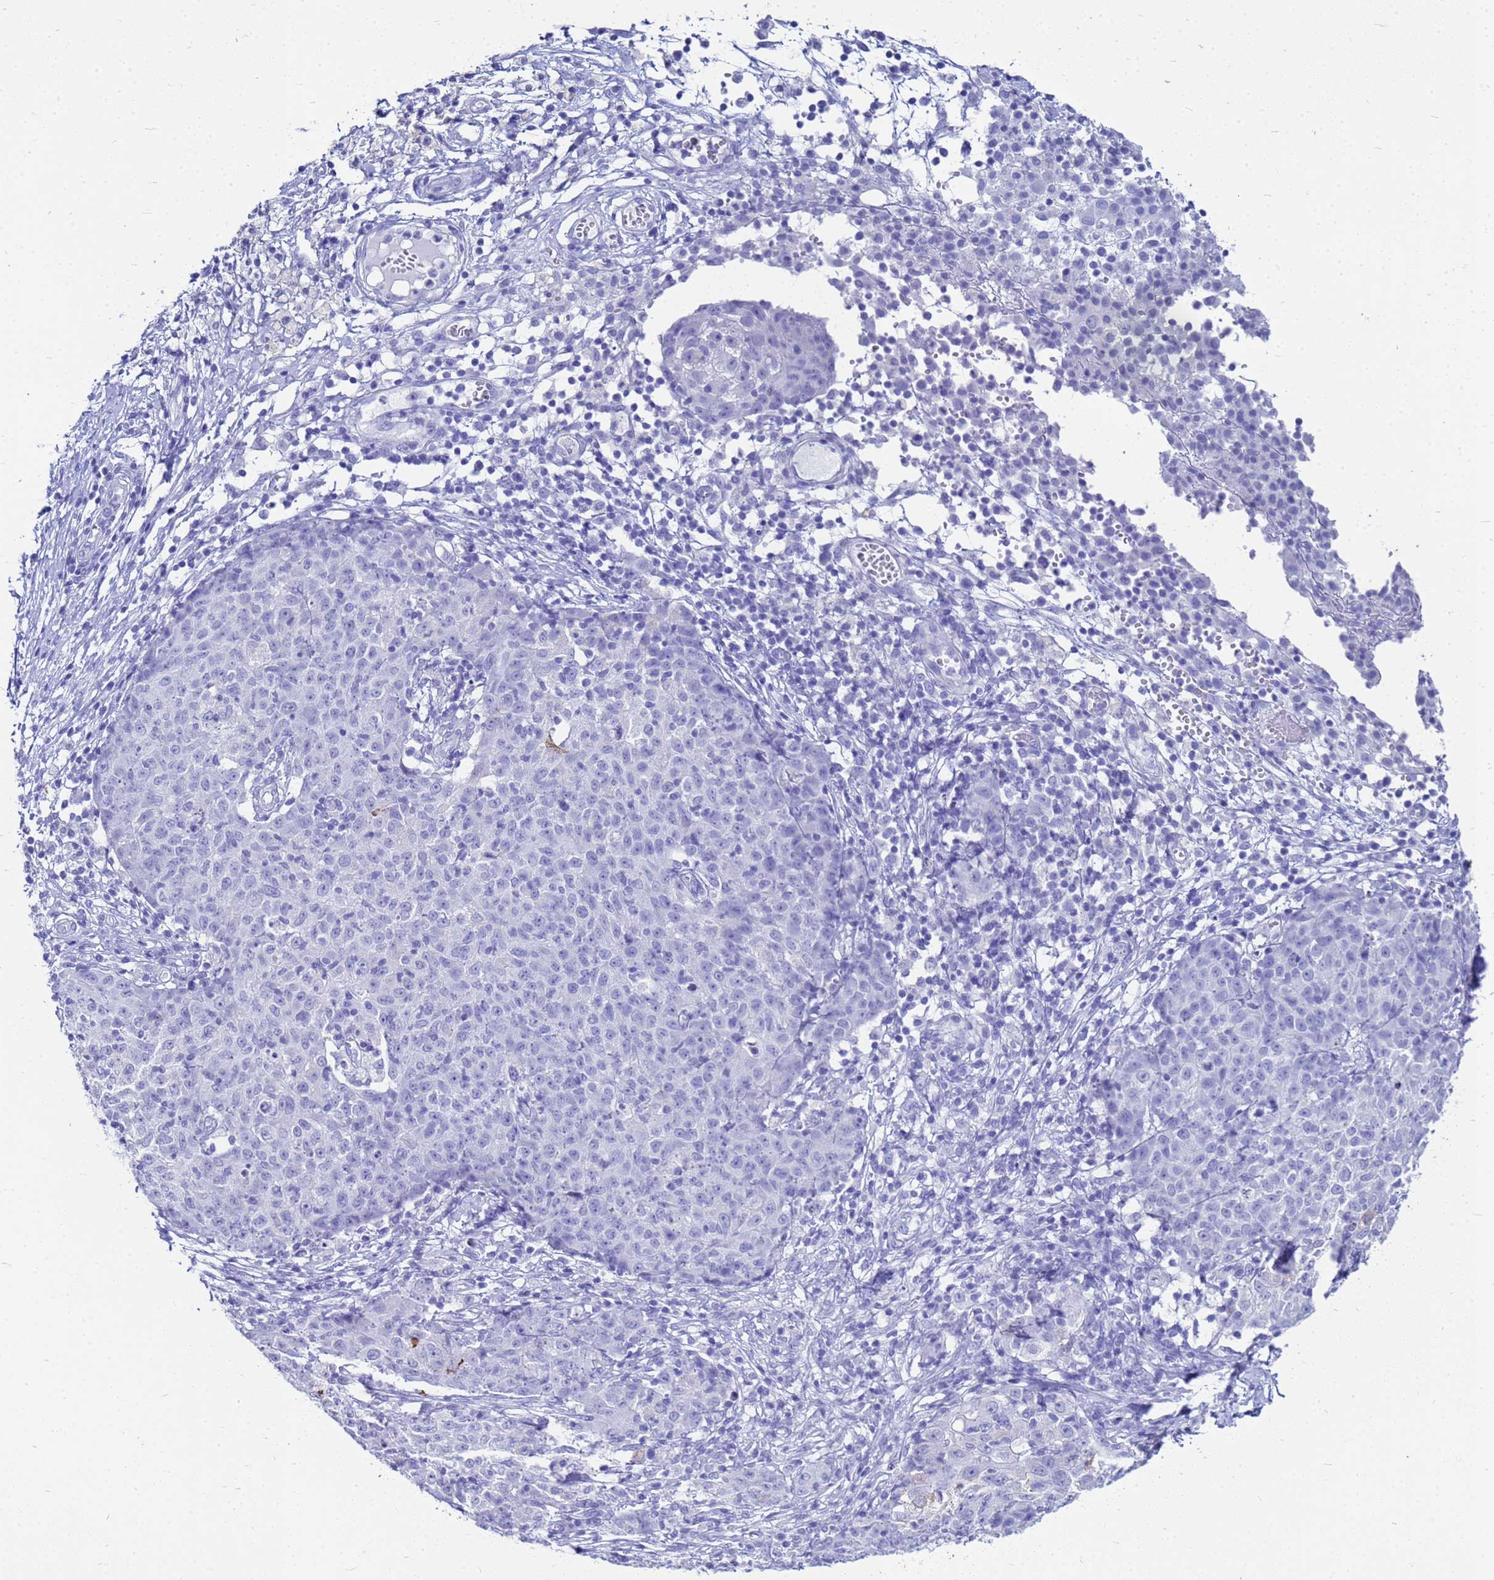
{"staining": {"intensity": "negative", "quantity": "none", "location": "none"}, "tissue": "ovarian cancer", "cell_type": "Tumor cells", "image_type": "cancer", "snomed": [{"axis": "morphology", "description": "Carcinoma, endometroid"}, {"axis": "topography", "description": "Ovary"}], "caption": "Ovarian cancer was stained to show a protein in brown. There is no significant staining in tumor cells. (Brightfield microscopy of DAB immunohistochemistry (IHC) at high magnification).", "gene": "CKB", "patient": {"sex": "female", "age": 42}}